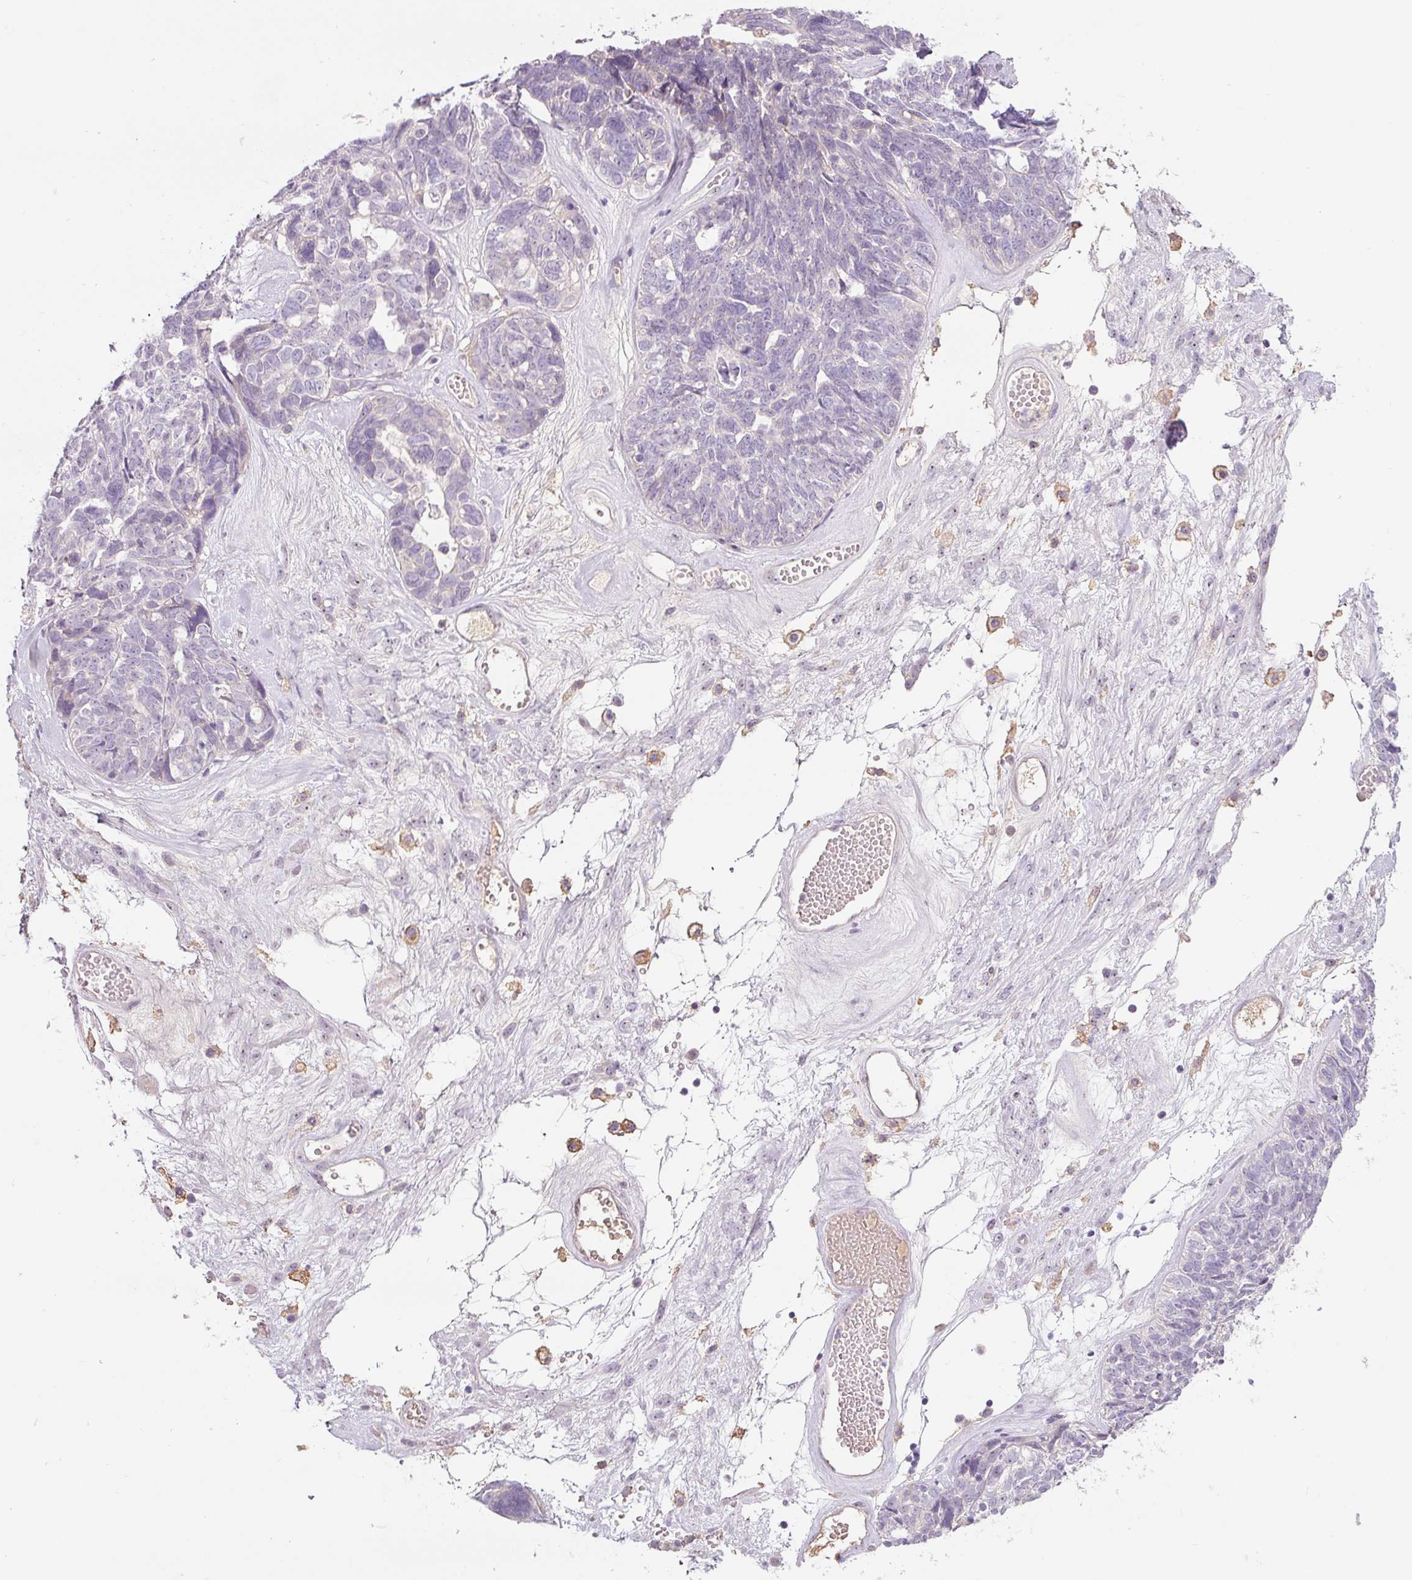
{"staining": {"intensity": "negative", "quantity": "none", "location": "none"}, "tissue": "ovarian cancer", "cell_type": "Tumor cells", "image_type": "cancer", "snomed": [{"axis": "morphology", "description": "Cystadenocarcinoma, serous, NOS"}, {"axis": "topography", "description": "Ovary"}], "caption": "IHC micrograph of ovarian serous cystadenocarcinoma stained for a protein (brown), which demonstrates no positivity in tumor cells.", "gene": "TMEM37", "patient": {"sex": "female", "age": 79}}